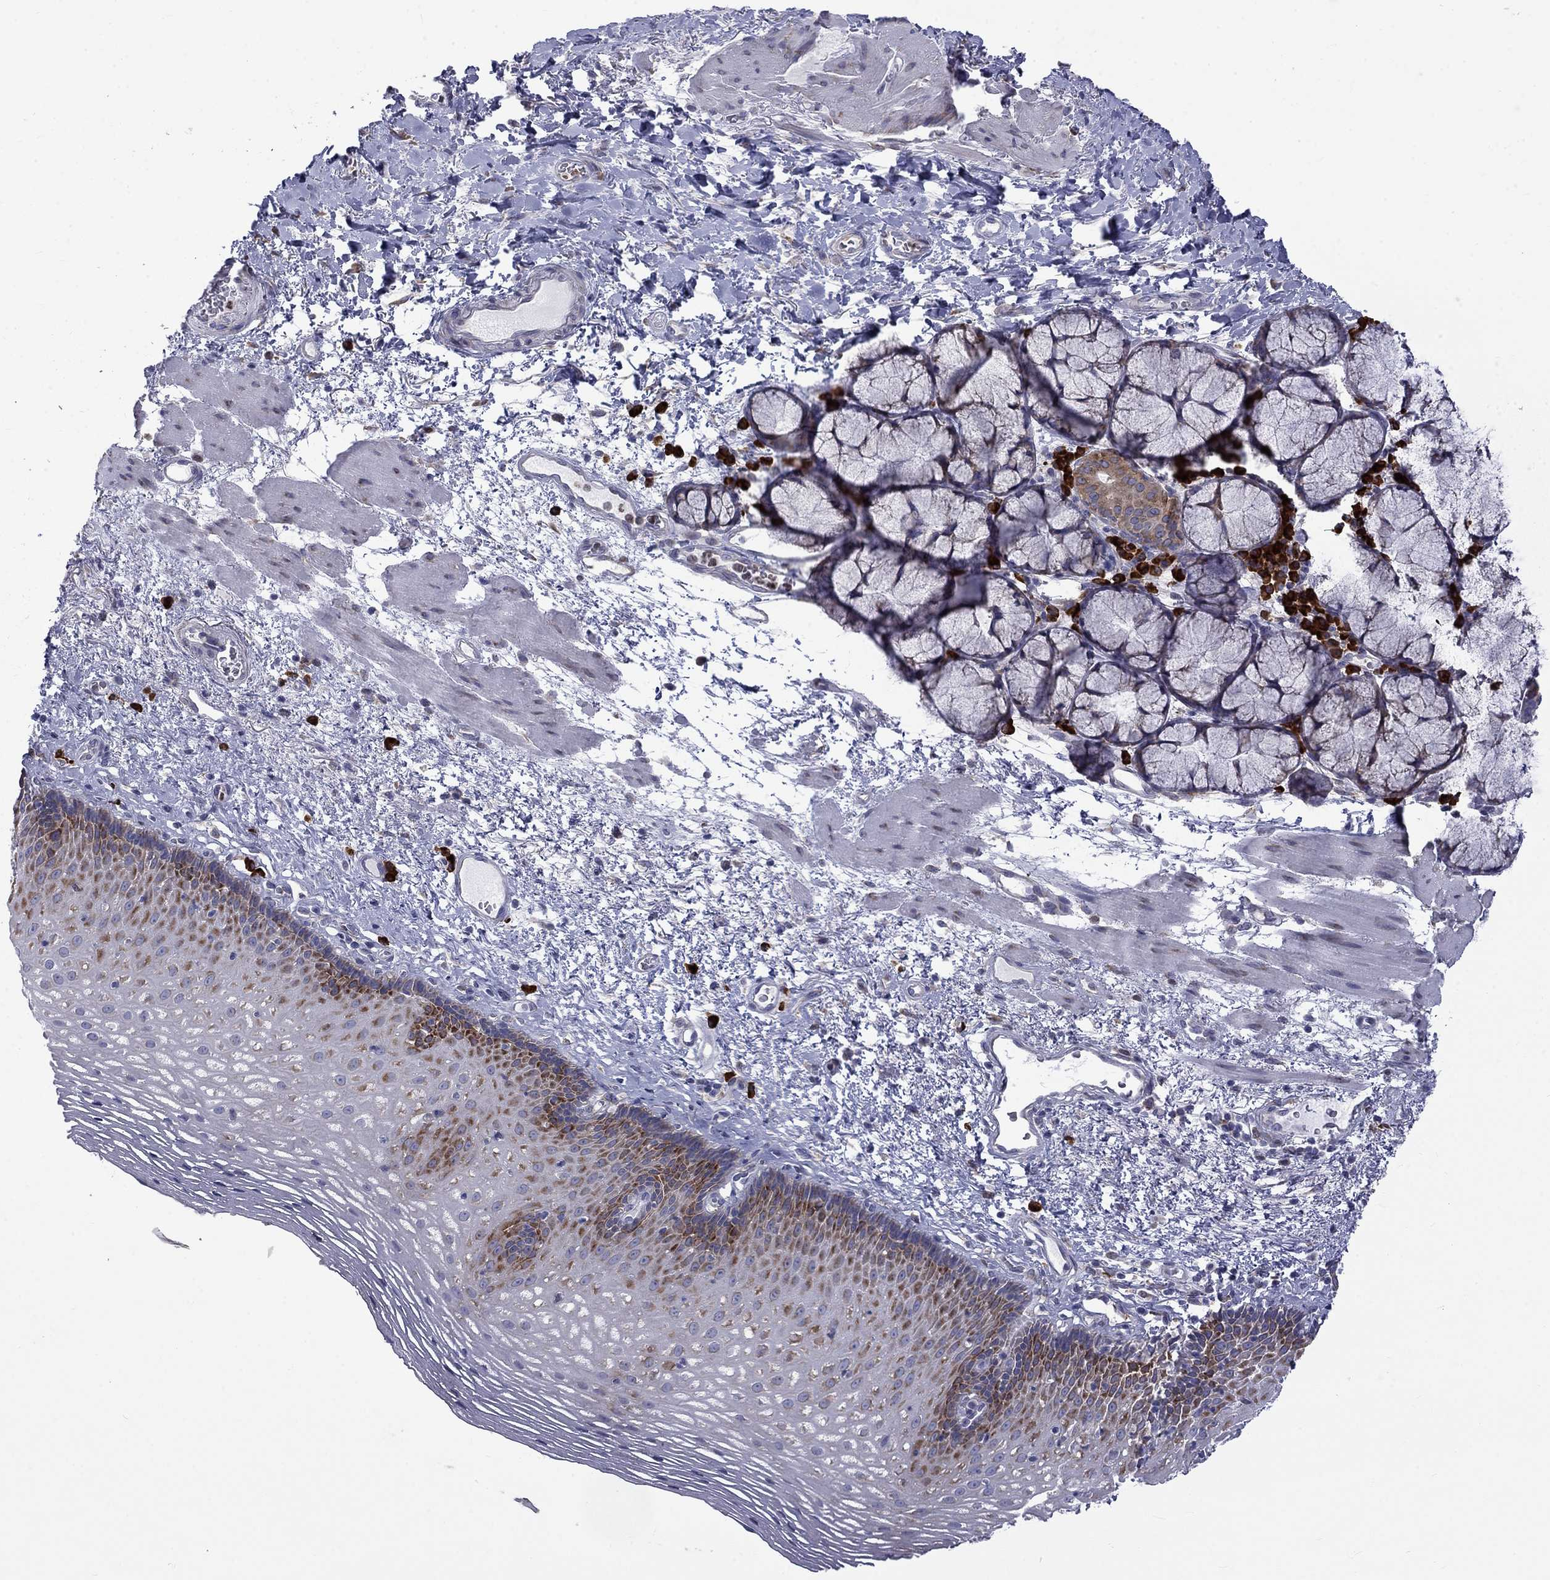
{"staining": {"intensity": "strong", "quantity": "25%-75%", "location": "cytoplasmic/membranous"}, "tissue": "esophagus", "cell_type": "Squamous epithelial cells", "image_type": "normal", "snomed": [{"axis": "morphology", "description": "Normal tissue, NOS"}, {"axis": "topography", "description": "Esophagus"}], "caption": "Benign esophagus exhibits strong cytoplasmic/membranous positivity in approximately 25%-75% of squamous epithelial cells Nuclei are stained in blue..", "gene": "PABPC4", "patient": {"sex": "male", "age": 76}}